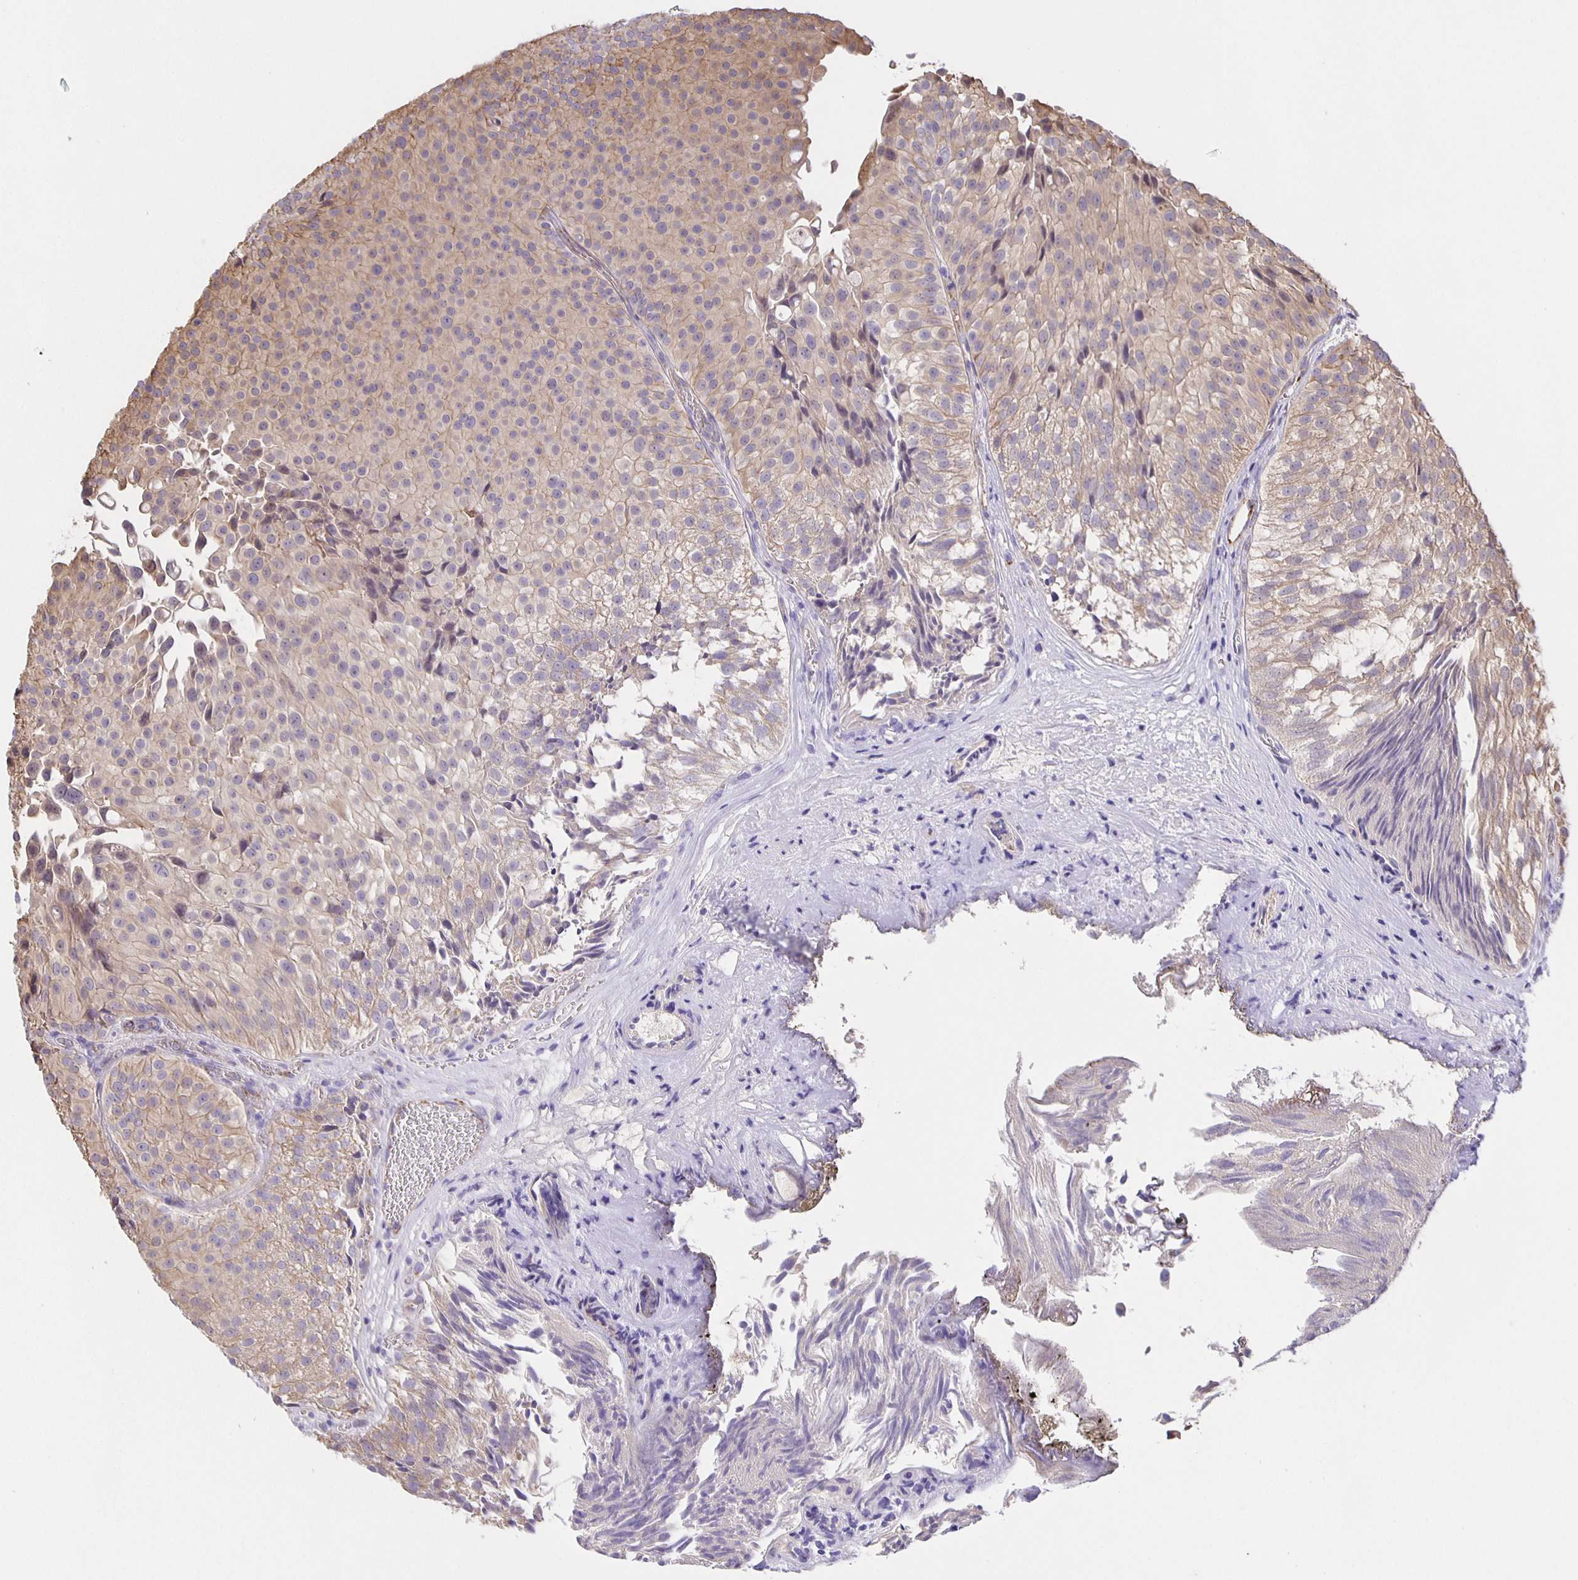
{"staining": {"intensity": "weak", "quantity": ">75%", "location": "cytoplasmic/membranous"}, "tissue": "urothelial cancer", "cell_type": "Tumor cells", "image_type": "cancer", "snomed": [{"axis": "morphology", "description": "Urothelial carcinoma, Low grade"}, {"axis": "topography", "description": "Urinary bladder"}], "caption": "This micrograph shows immunohistochemistry staining of human low-grade urothelial carcinoma, with low weak cytoplasmic/membranous expression in about >75% of tumor cells.", "gene": "JMJD4", "patient": {"sex": "male", "age": 80}}